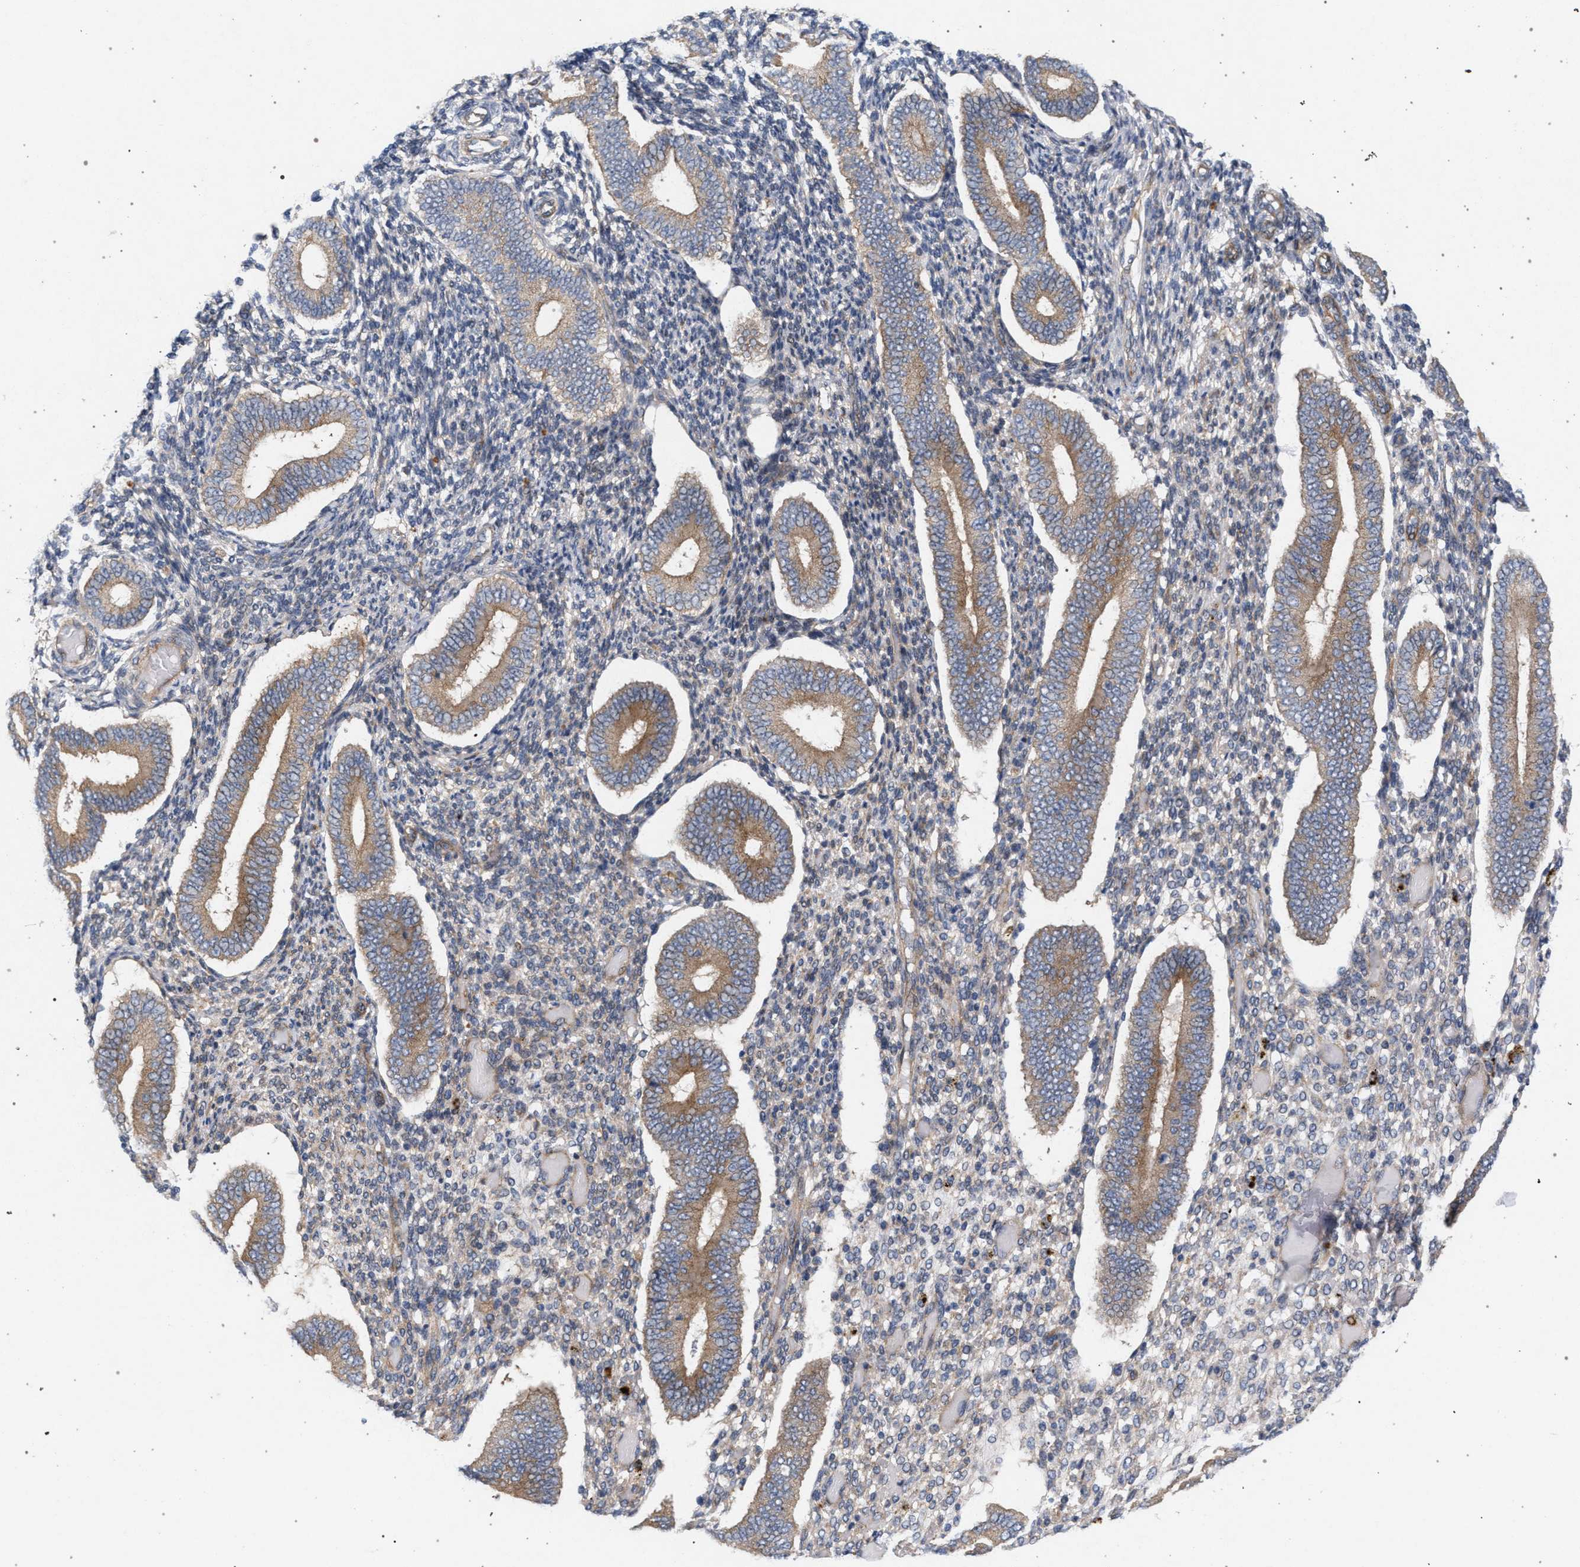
{"staining": {"intensity": "negative", "quantity": "none", "location": "none"}, "tissue": "endometrium", "cell_type": "Cells in endometrial stroma", "image_type": "normal", "snomed": [{"axis": "morphology", "description": "Normal tissue, NOS"}, {"axis": "topography", "description": "Endometrium"}], "caption": "There is no significant staining in cells in endometrial stroma of endometrium. (IHC, brightfield microscopy, high magnification).", "gene": "MAMDC2", "patient": {"sex": "female", "age": 42}}